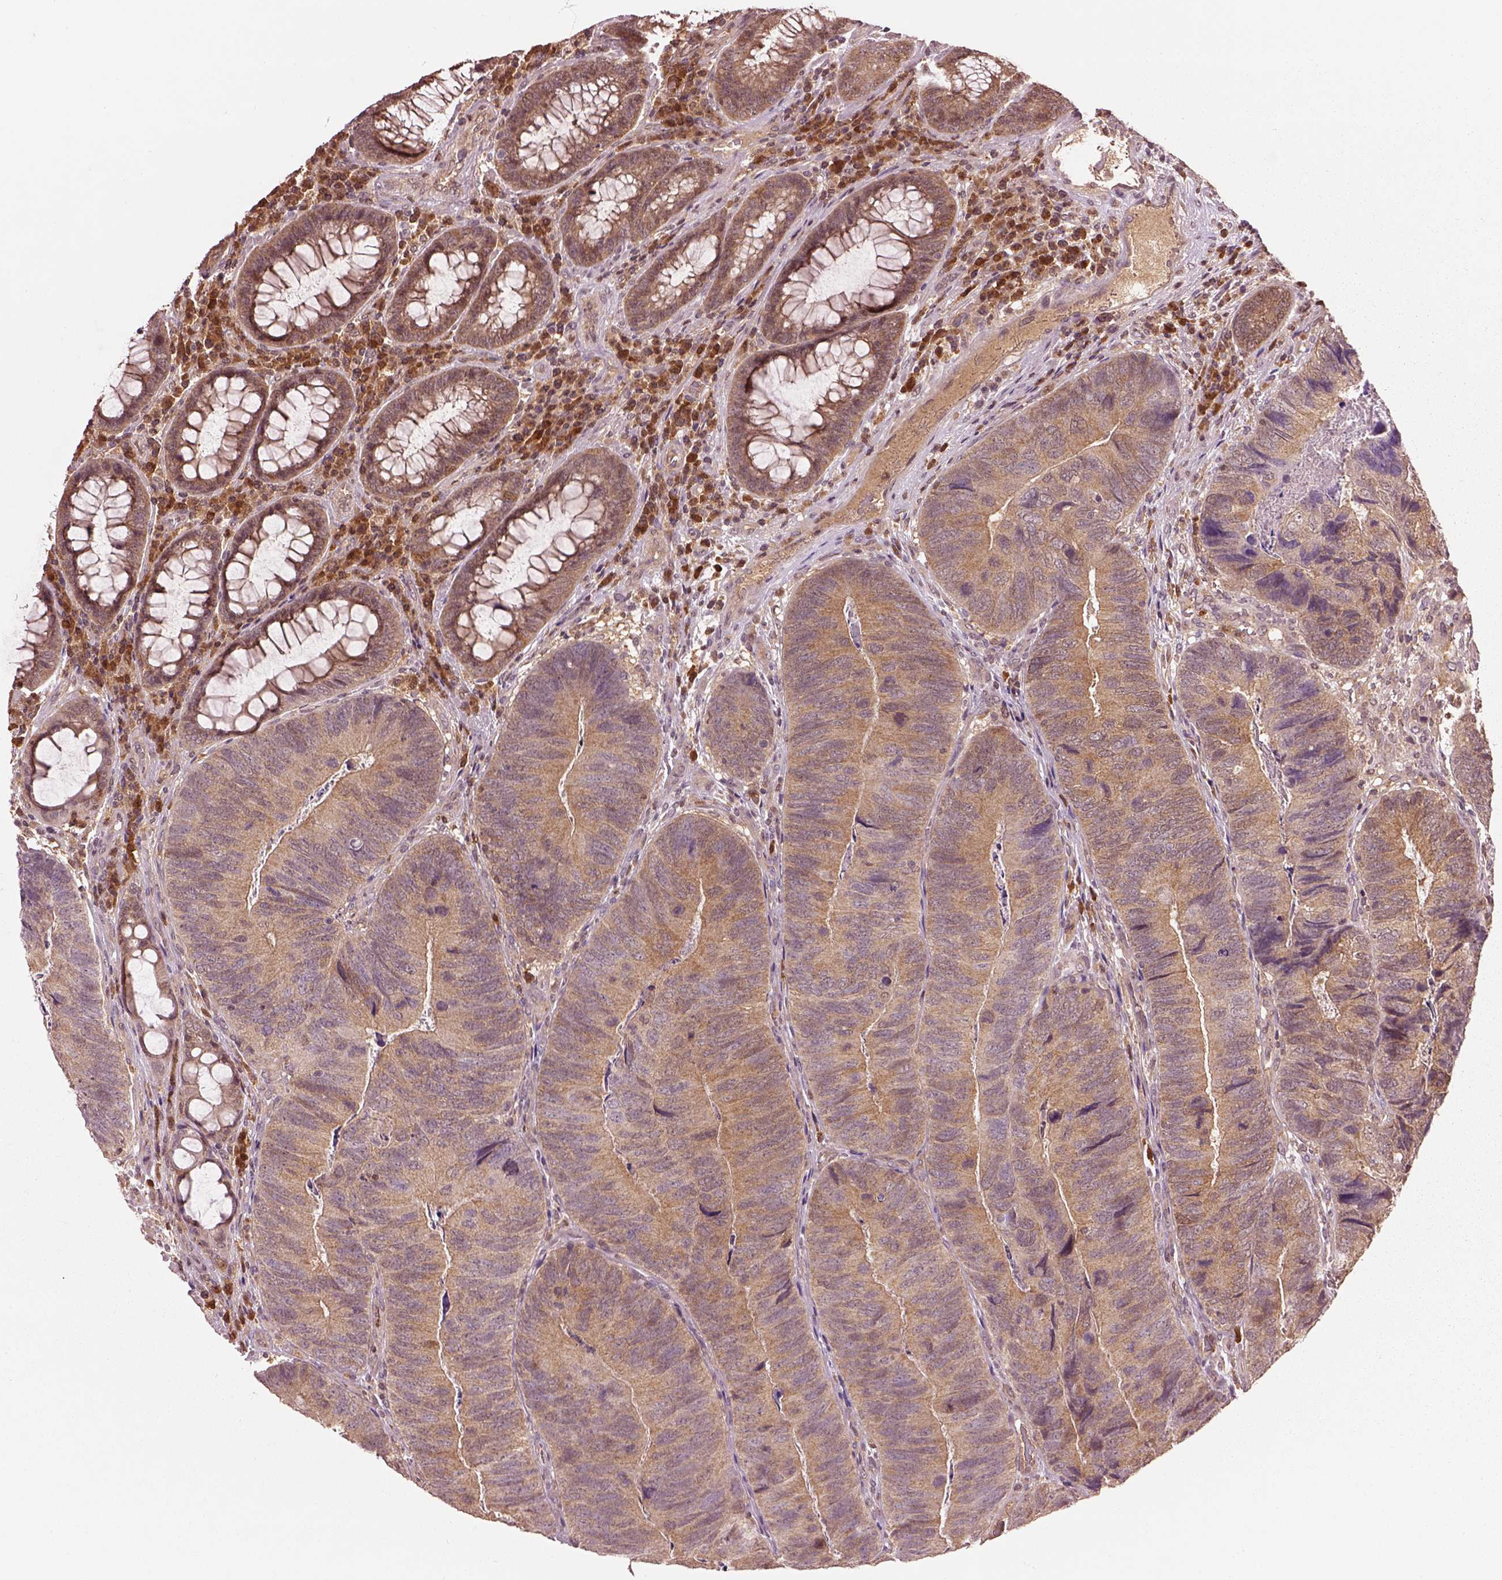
{"staining": {"intensity": "moderate", "quantity": ">75%", "location": "cytoplasmic/membranous"}, "tissue": "colorectal cancer", "cell_type": "Tumor cells", "image_type": "cancer", "snomed": [{"axis": "morphology", "description": "Adenocarcinoma, NOS"}, {"axis": "topography", "description": "Colon"}], "caption": "A histopathology image showing moderate cytoplasmic/membranous positivity in about >75% of tumor cells in colorectal cancer, as visualized by brown immunohistochemical staining.", "gene": "MDP1", "patient": {"sex": "female", "age": 67}}